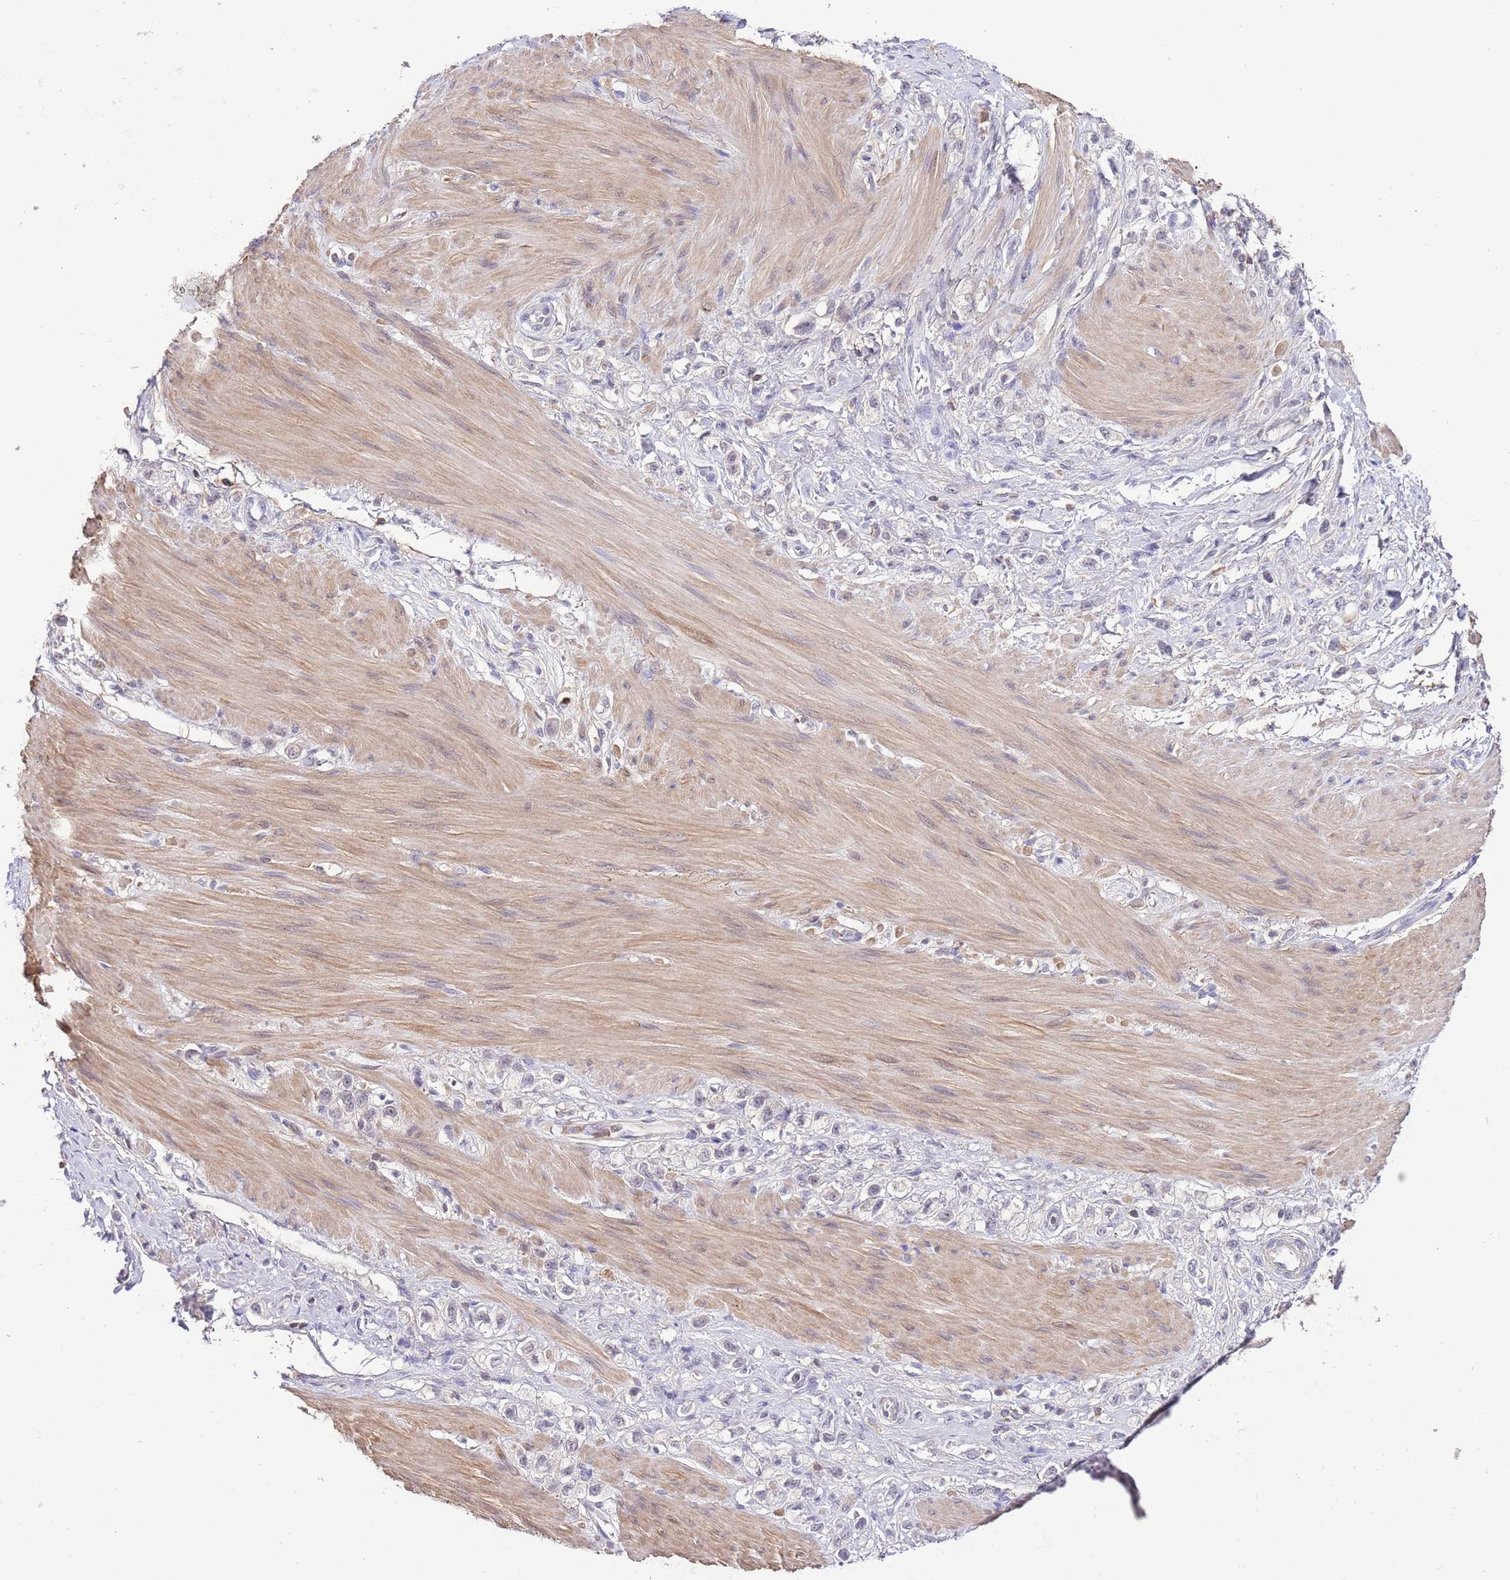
{"staining": {"intensity": "negative", "quantity": "none", "location": "none"}, "tissue": "stomach cancer", "cell_type": "Tumor cells", "image_type": "cancer", "snomed": [{"axis": "morphology", "description": "Adenocarcinoma, NOS"}, {"axis": "topography", "description": "Stomach"}], "caption": "High magnification brightfield microscopy of stomach cancer (adenocarcinoma) stained with DAB (brown) and counterstained with hematoxylin (blue): tumor cells show no significant staining.", "gene": "EFHD1", "patient": {"sex": "female", "age": 65}}